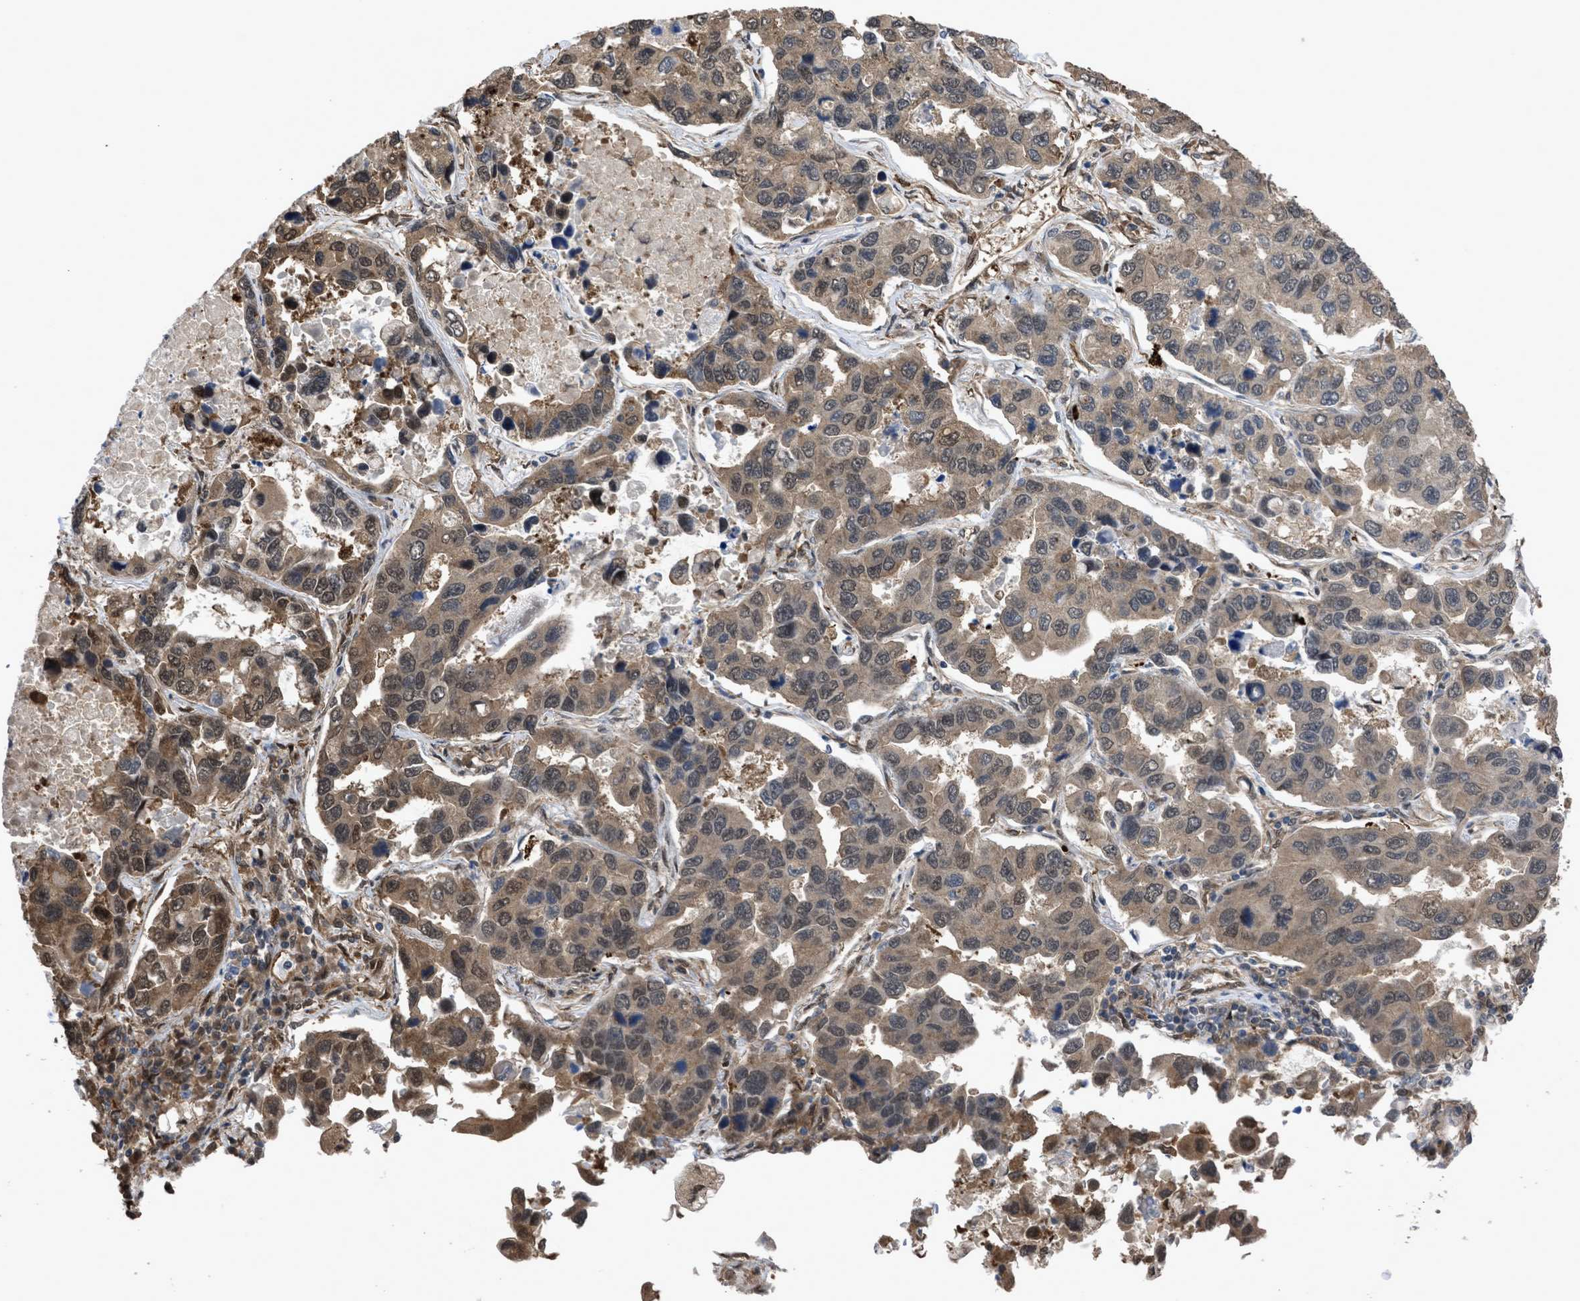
{"staining": {"intensity": "moderate", "quantity": ">75%", "location": "cytoplasmic/membranous,nuclear"}, "tissue": "lung cancer", "cell_type": "Tumor cells", "image_type": "cancer", "snomed": [{"axis": "morphology", "description": "Adenocarcinoma, NOS"}, {"axis": "topography", "description": "Lung"}], "caption": "A medium amount of moderate cytoplasmic/membranous and nuclear expression is identified in approximately >75% of tumor cells in lung adenocarcinoma tissue.", "gene": "YWHAG", "patient": {"sex": "male", "age": 64}}